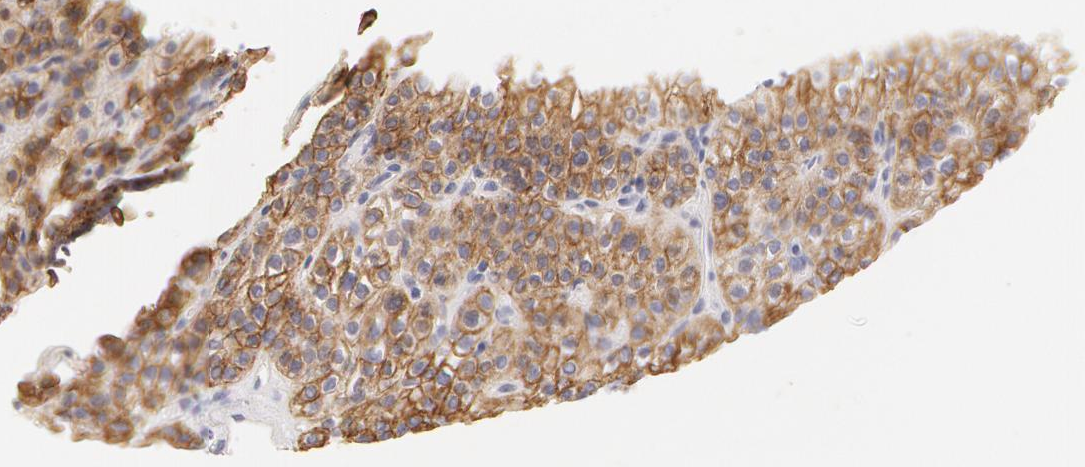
{"staining": {"intensity": "moderate", "quantity": ">75%", "location": "cytoplasmic/membranous"}, "tissue": "parathyroid gland", "cell_type": "Glandular cells", "image_type": "normal", "snomed": [{"axis": "morphology", "description": "Normal tissue, NOS"}, {"axis": "topography", "description": "Parathyroid gland"}], "caption": "Normal parathyroid gland reveals moderate cytoplasmic/membranous positivity in about >75% of glandular cells.", "gene": "KRT8", "patient": {"sex": "male", "age": 71}}